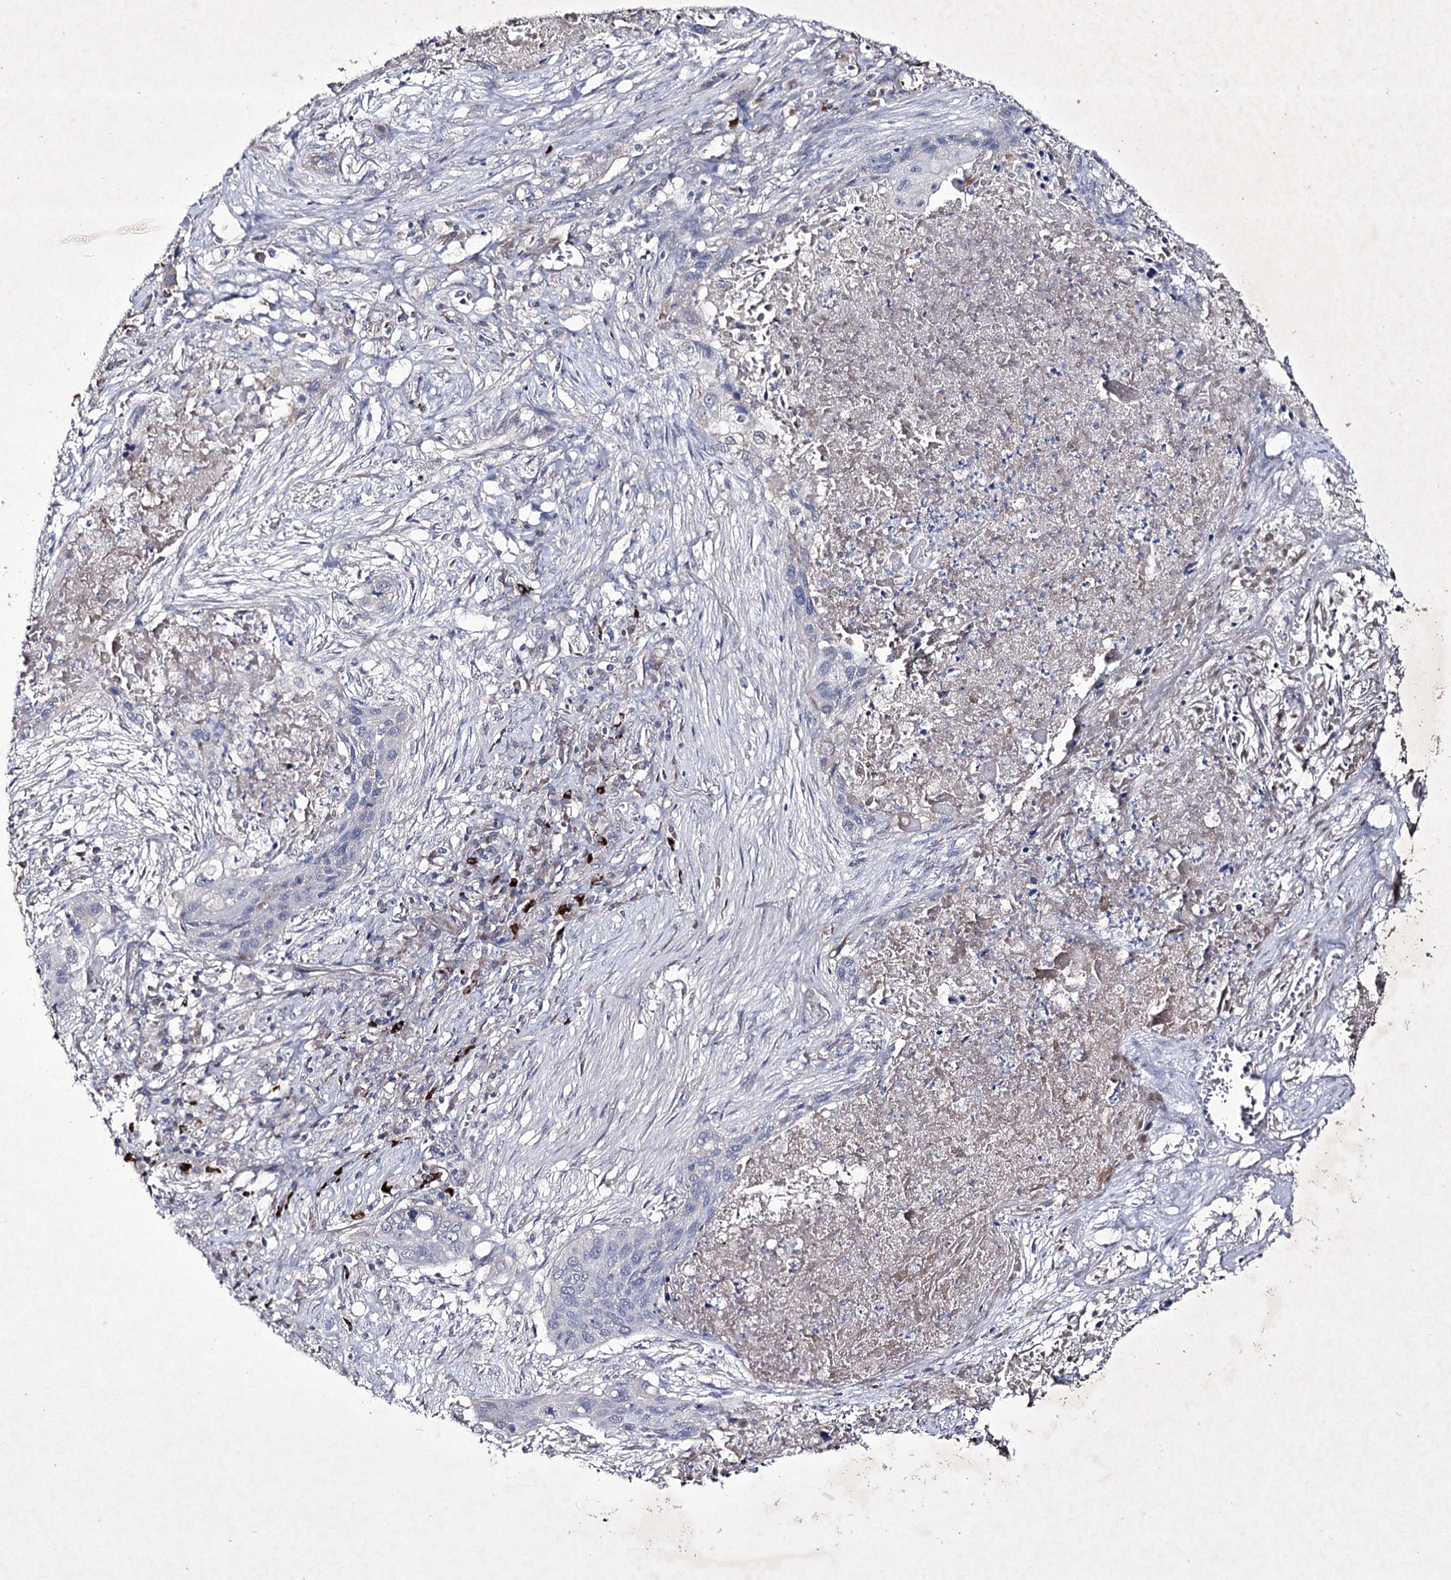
{"staining": {"intensity": "negative", "quantity": "none", "location": "none"}, "tissue": "lung cancer", "cell_type": "Tumor cells", "image_type": "cancer", "snomed": [{"axis": "morphology", "description": "Squamous cell carcinoma, NOS"}, {"axis": "topography", "description": "Lung"}], "caption": "IHC of human lung cancer displays no expression in tumor cells. (Brightfield microscopy of DAB (3,3'-diaminobenzidine) immunohistochemistry at high magnification).", "gene": "SEMA4G", "patient": {"sex": "female", "age": 63}}